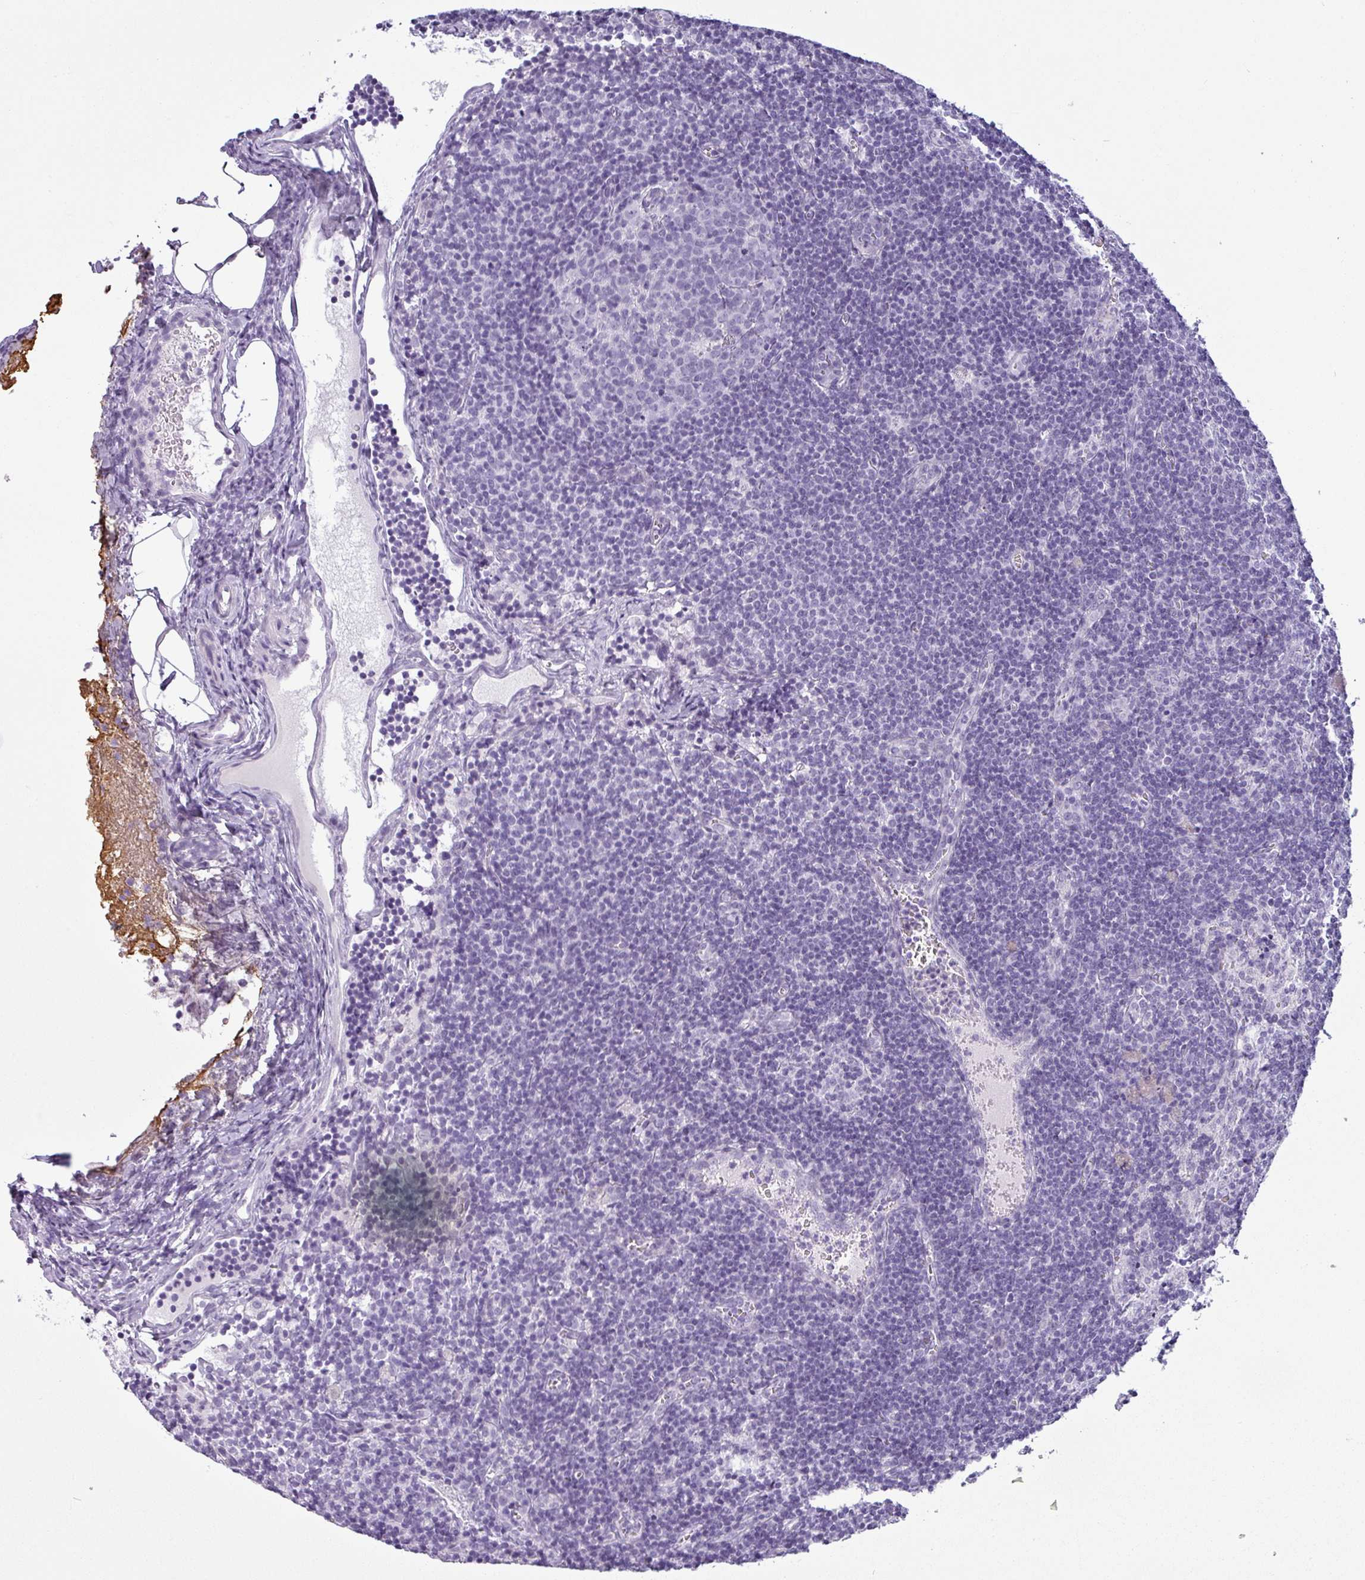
{"staining": {"intensity": "negative", "quantity": "none", "location": "none"}, "tissue": "lymph node", "cell_type": "Germinal center cells", "image_type": "normal", "snomed": [{"axis": "morphology", "description": "Normal tissue, NOS"}, {"axis": "topography", "description": "Lymph node"}], "caption": "Immunohistochemical staining of unremarkable human lymph node demonstrates no significant expression in germinal center cells. Brightfield microscopy of immunohistochemistry stained with DAB (3,3'-diaminobenzidine) (brown) and hematoxylin (blue), captured at high magnification.", "gene": "CDH16", "patient": {"sex": "female", "age": 37}}